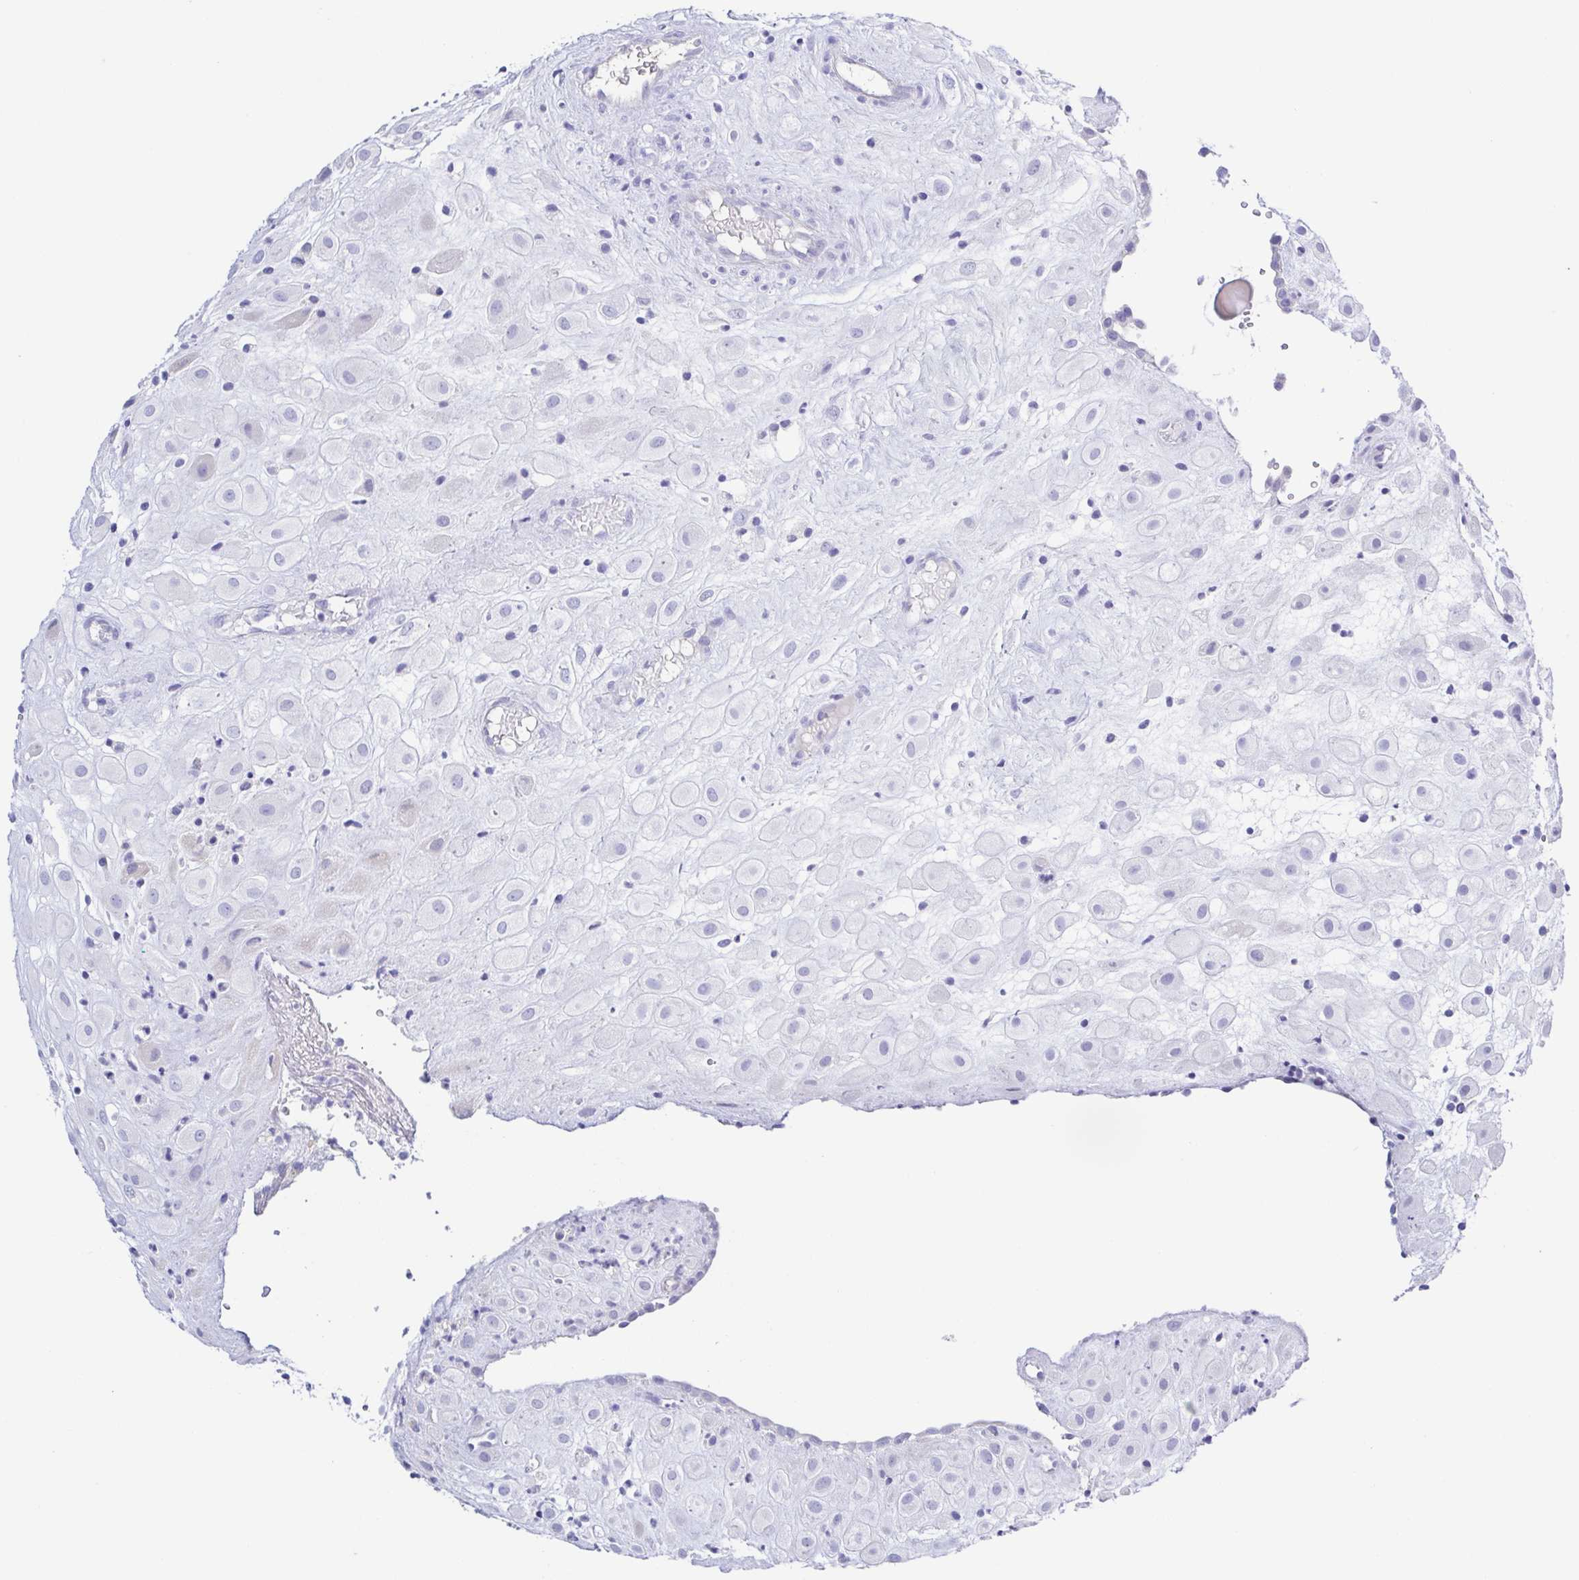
{"staining": {"intensity": "negative", "quantity": "none", "location": "none"}, "tissue": "placenta", "cell_type": "Decidual cells", "image_type": "normal", "snomed": [{"axis": "morphology", "description": "Normal tissue, NOS"}, {"axis": "topography", "description": "Placenta"}], "caption": "An image of human placenta is negative for staining in decidual cells. Nuclei are stained in blue.", "gene": "A1BG", "patient": {"sex": "female", "age": 24}}